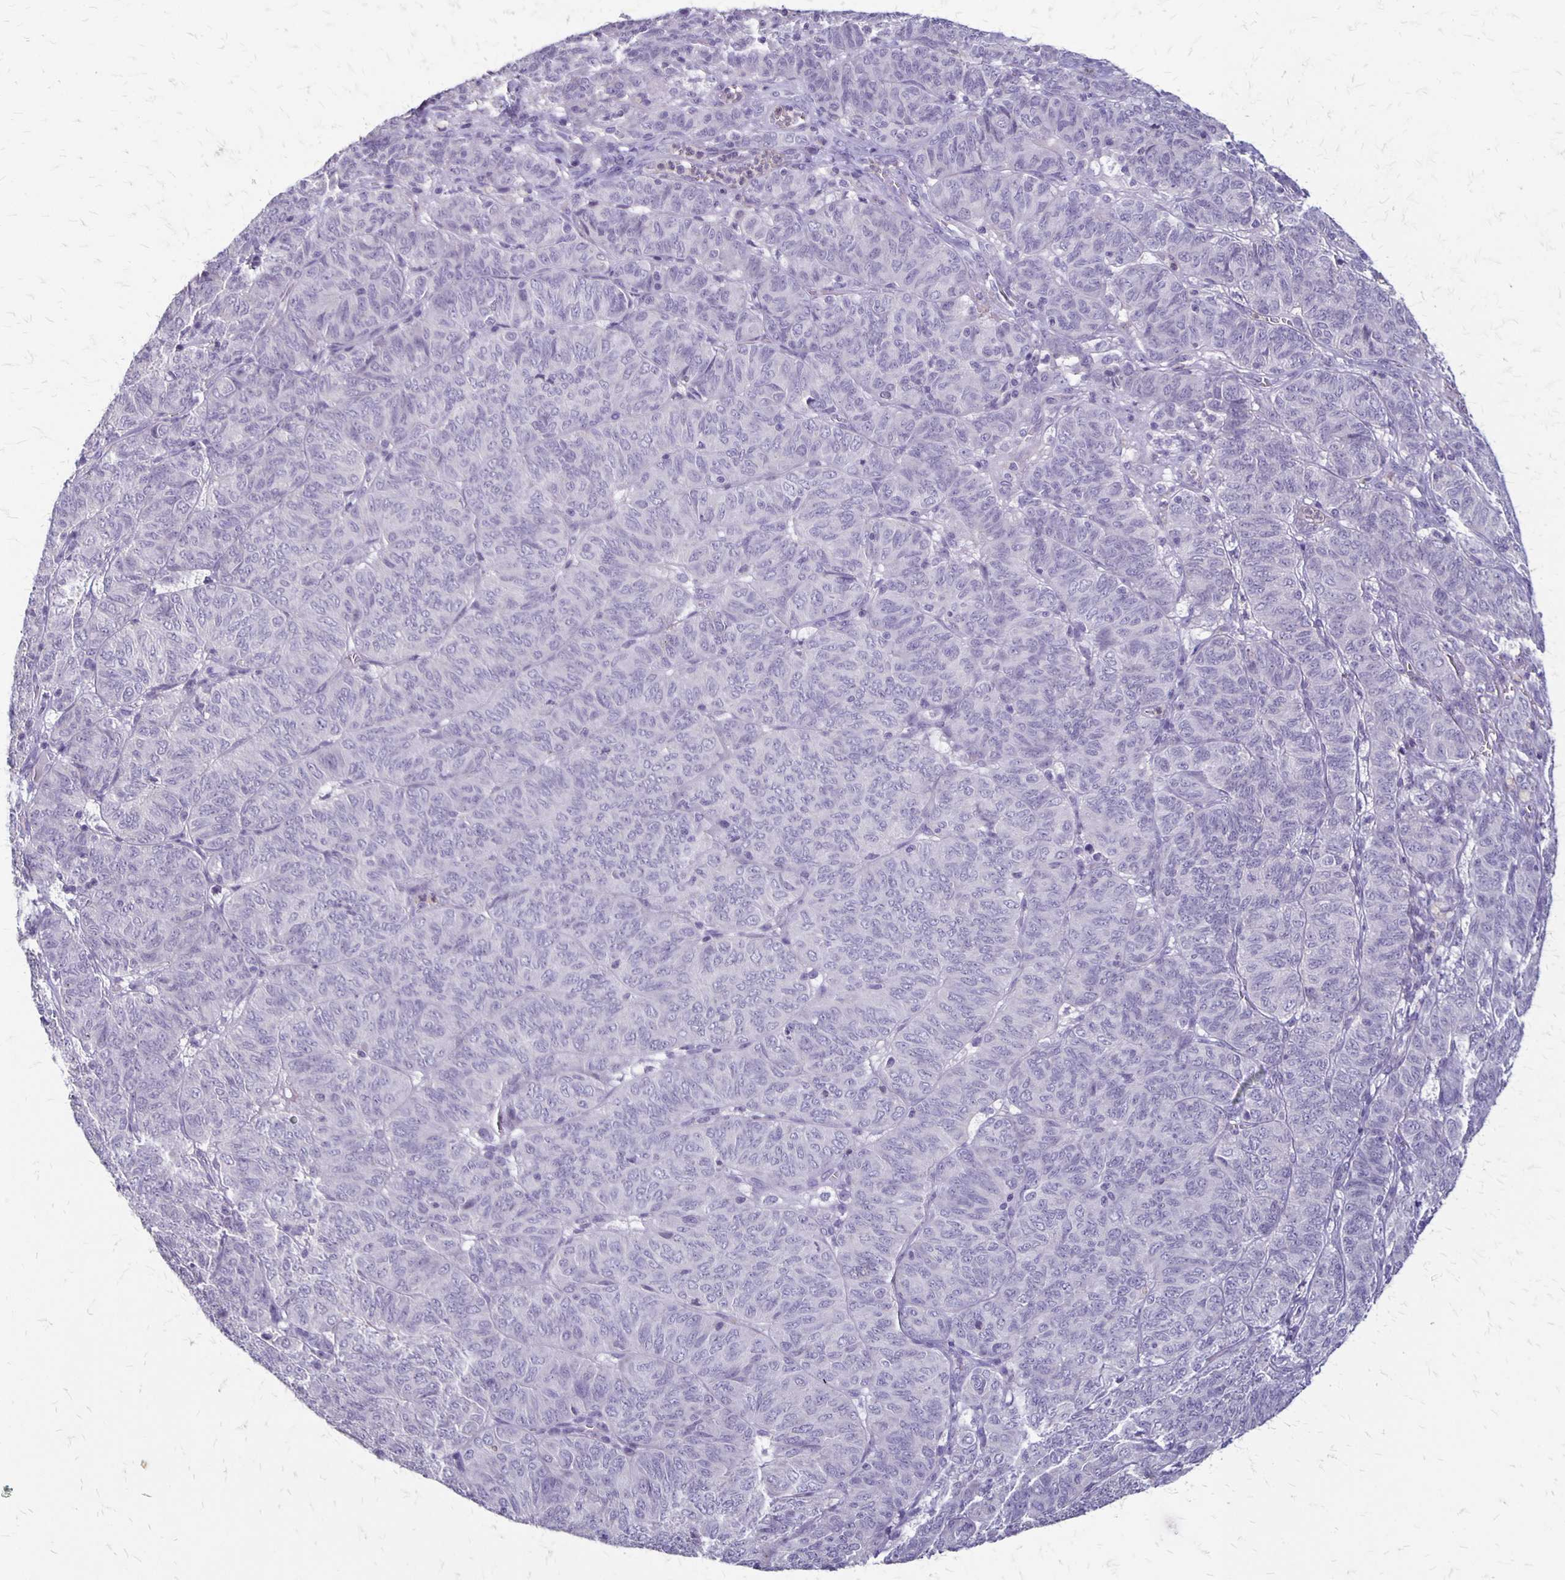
{"staining": {"intensity": "negative", "quantity": "none", "location": "none"}, "tissue": "ovarian cancer", "cell_type": "Tumor cells", "image_type": "cancer", "snomed": [{"axis": "morphology", "description": "Carcinoma, endometroid"}, {"axis": "topography", "description": "Ovary"}], "caption": "A high-resolution photomicrograph shows immunohistochemistry (IHC) staining of endometroid carcinoma (ovarian), which shows no significant positivity in tumor cells.", "gene": "SEPTIN5", "patient": {"sex": "female", "age": 80}}